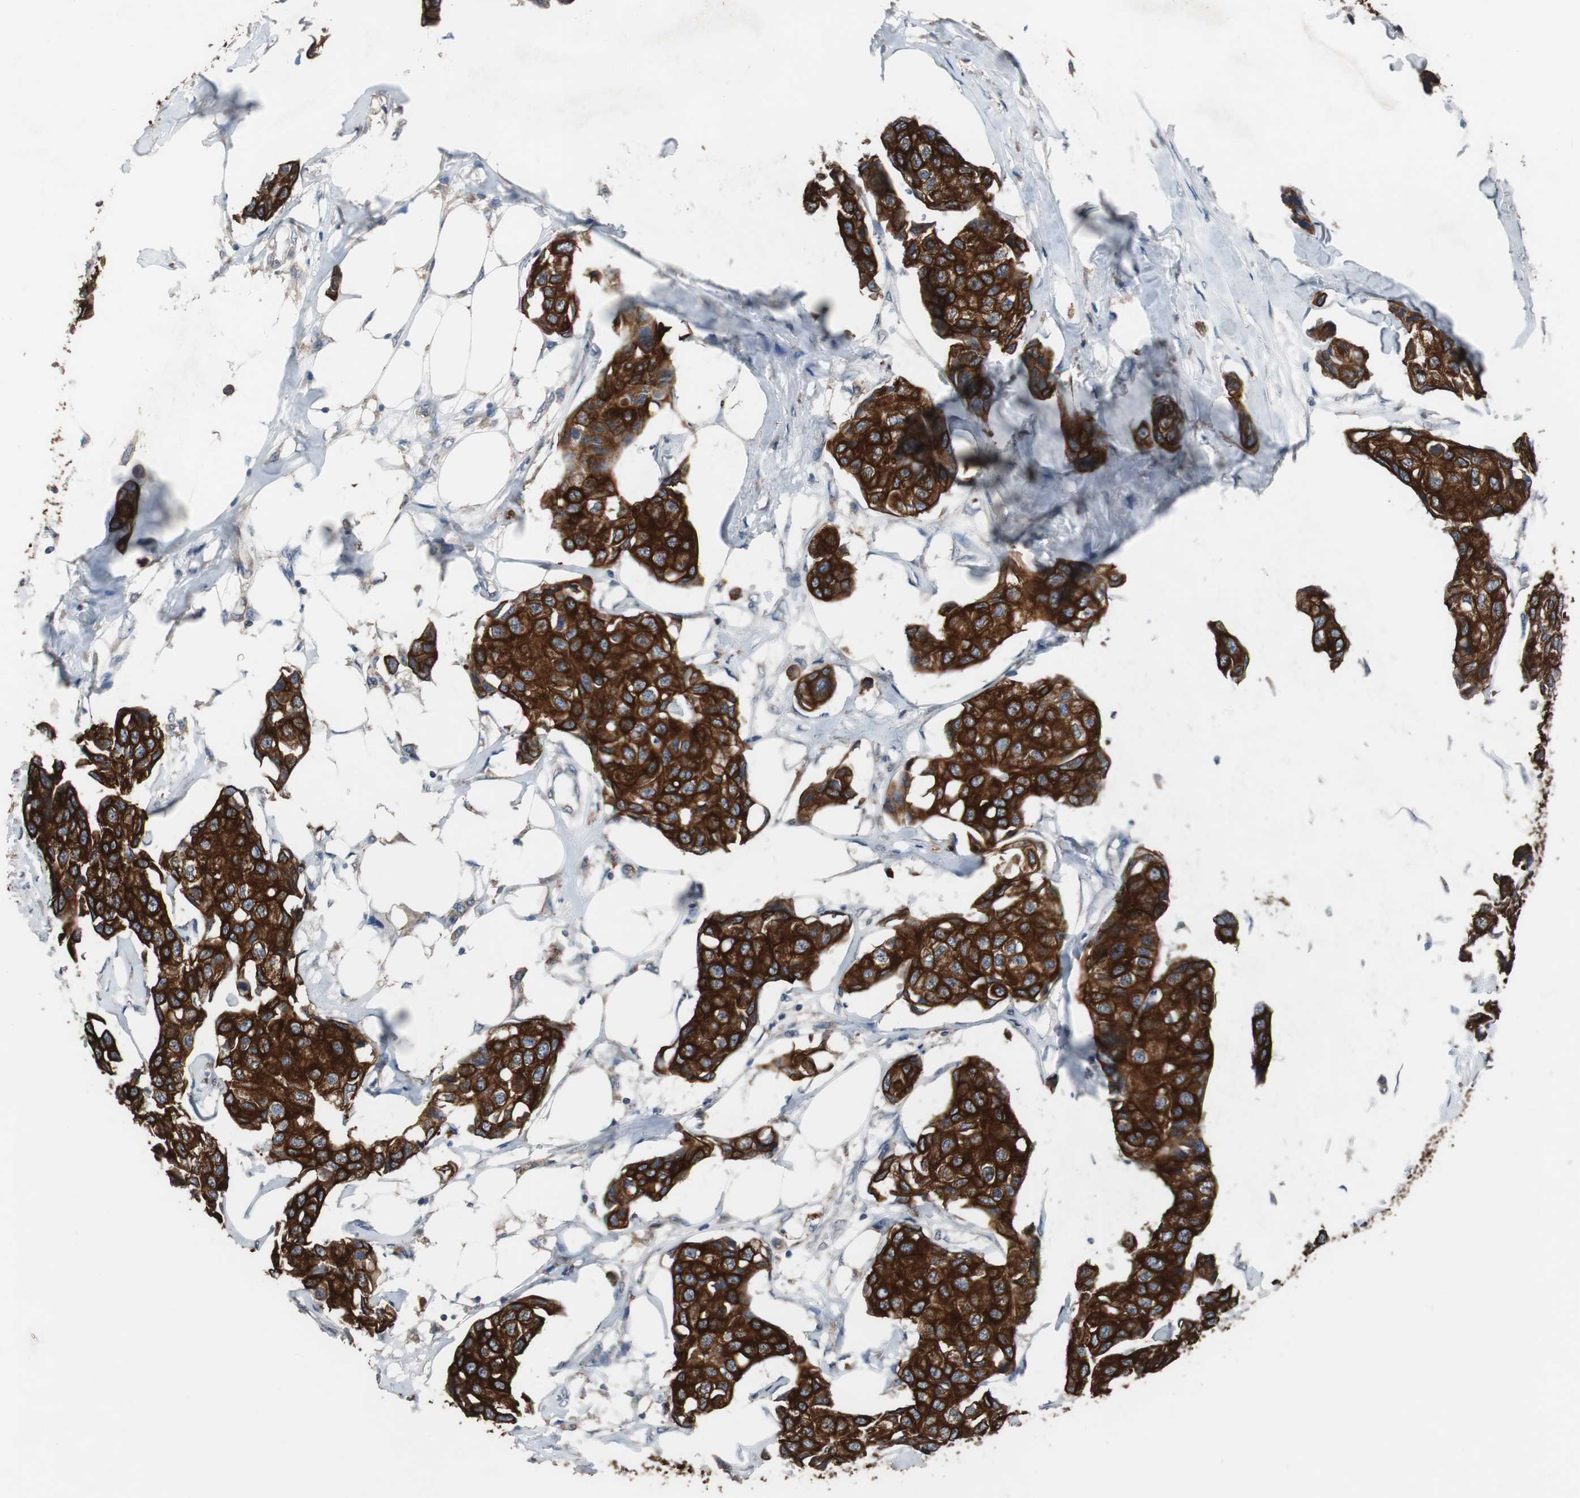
{"staining": {"intensity": "strong", "quantity": ">75%", "location": "cytoplasmic/membranous"}, "tissue": "breast cancer", "cell_type": "Tumor cells", "image_type": "cancer", "snomed": [{"axis": "morphology", "description": "Duct carcinoma"}, {"axis": "topography", "description": "Breast"}], "caption": "Immunohistochemistry (DAB) staining of human breast cancer exhibits strong cytoplasmic/membranous protein staining in about >75% of tumor cells.", "gene": "USP10", "patient": {"sex": "female", "age": 80}}